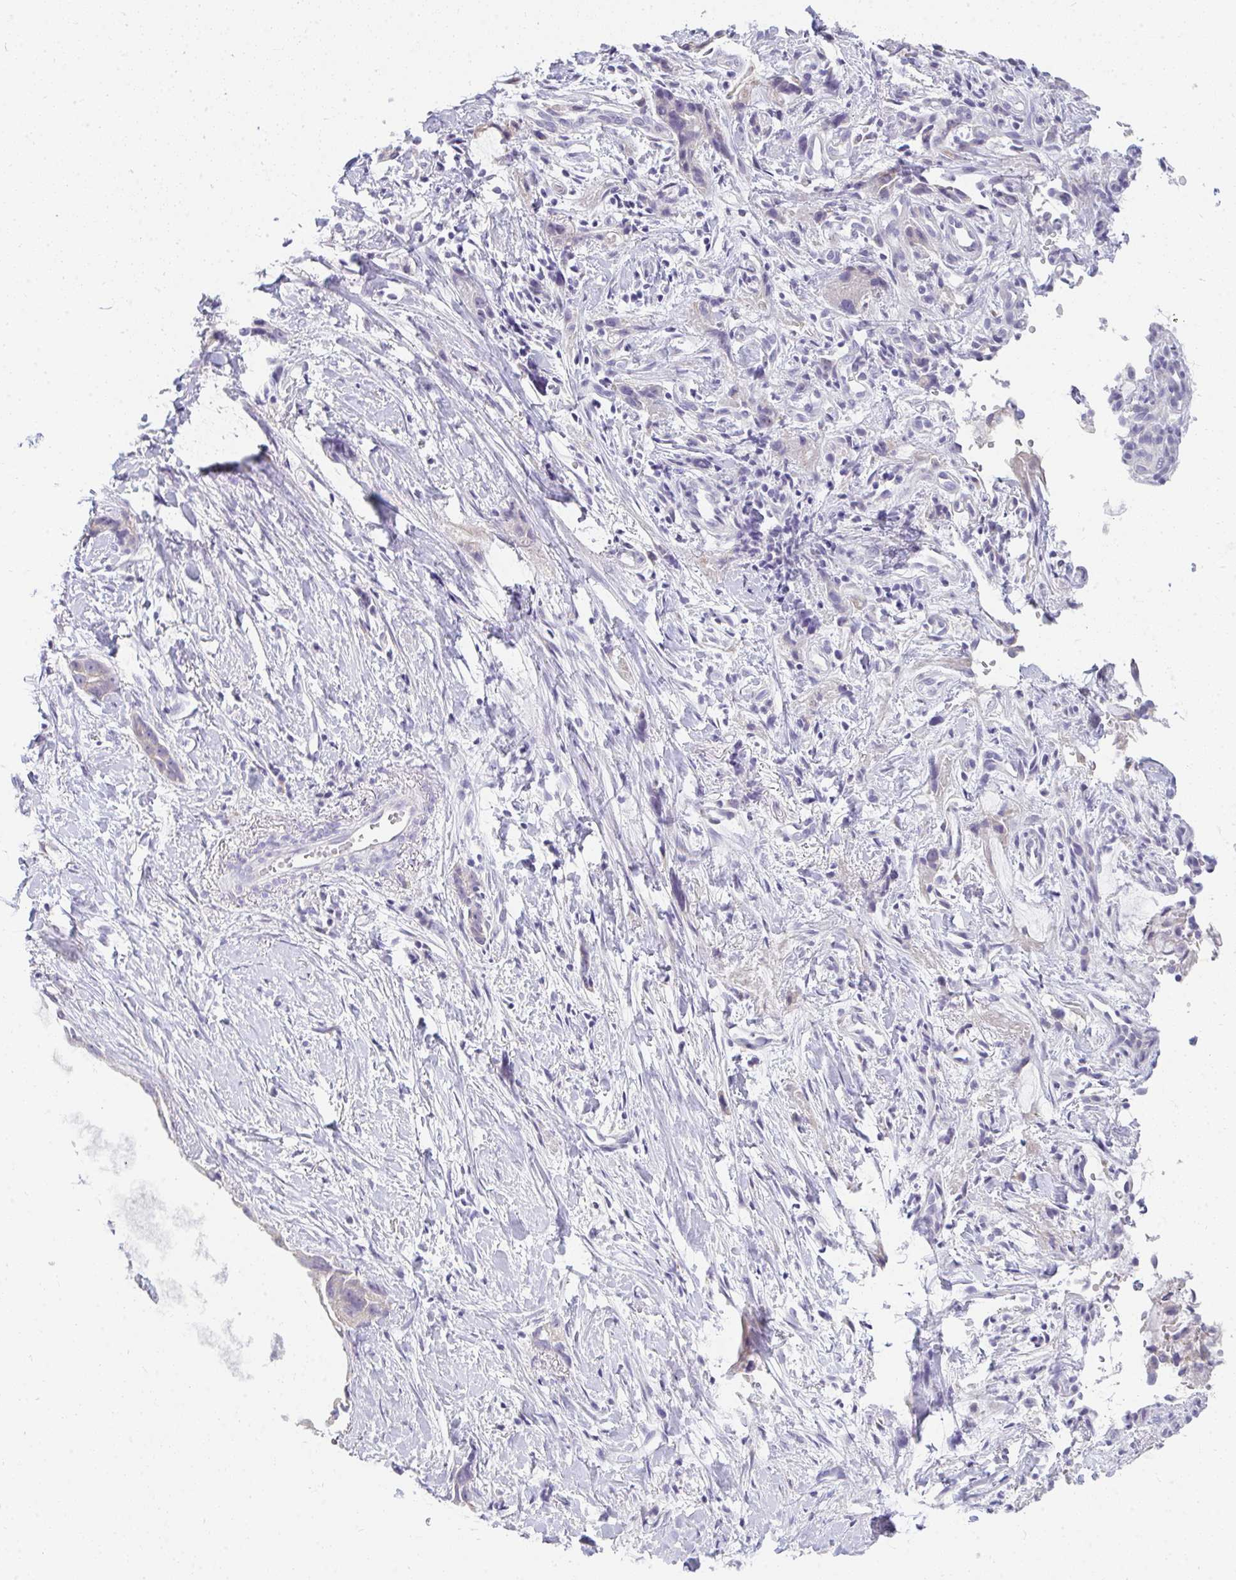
{"staining": {"intensity": "negative", "quantity": "none", "location": "none"}, "tissue": "stomach cancer", "cell_type": "Tumor cells", "image_type": "cancer", "snomed": [{"axis": "morphology", "description": "Adenocarcinoma, NOS"}, {"axis": "topography", "description": "Stomach"}], "caption": "Immunohistochemistry micrograph of neoplastic tissue: human stomach cancer (adenocarcinoma) stained with DAB shows no significant protein expression in tumor cells.", "gene": "PPP1R3G", "patient": {"sex": "male", "age": 55}}